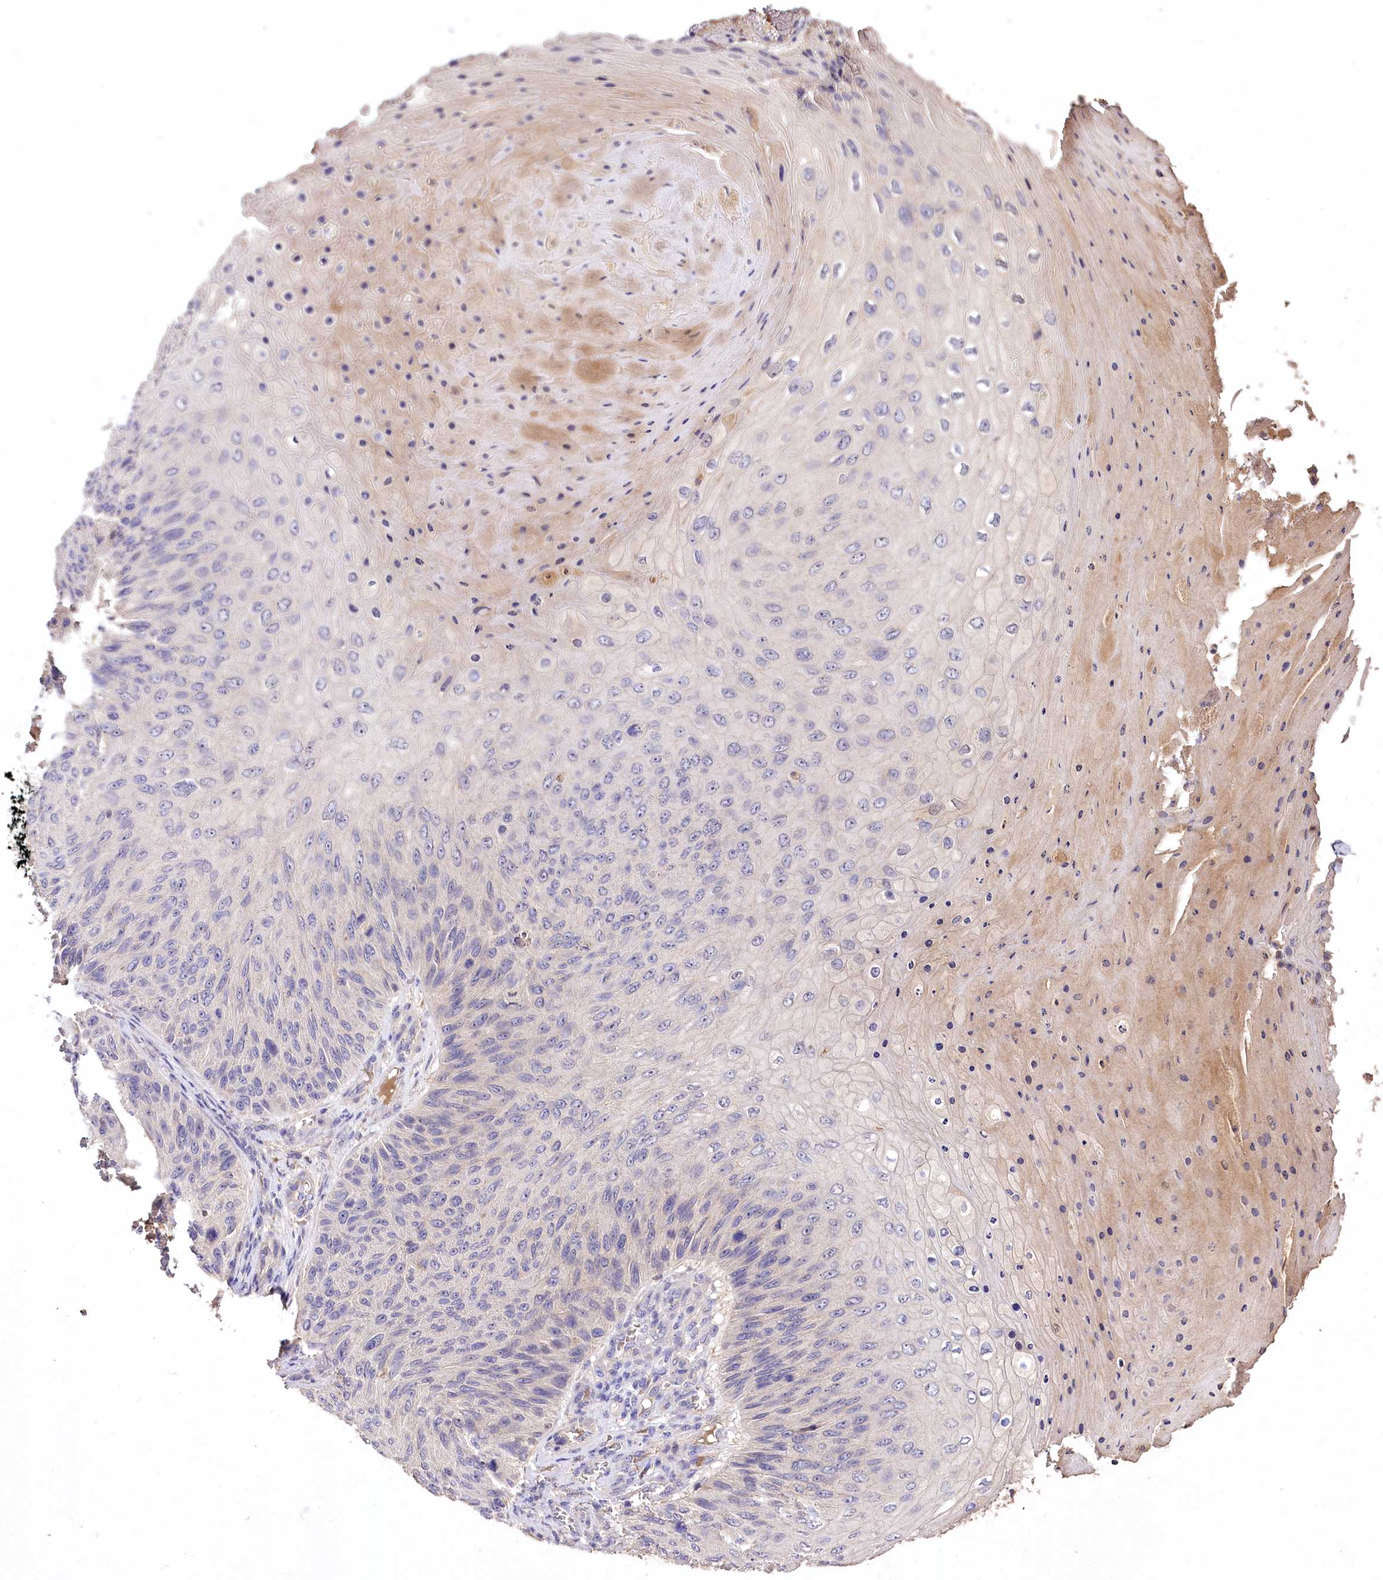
{"staining": {"intensity": "moderate", "quantity": "<25%", "location": "cytoplasmic/membranous"}, "tissue": "skin cancer", "cell_type": "Tumor cells", "image_type": "cancer", "snomed": [{"axis": "morphology", "description": "Squamous cell carcinoma, NOS"}, {"axis": "topography", "description": "Skin"}], "caption": "Immunohistochemical staining of human squamous cell carcinoma (skin) demonstrates moderate cytoplasmic/membranous protein expression in about <25% of tumor cells.", "gene": "PCYOX1L", "patient": {"sex": "female", "age": 88}}